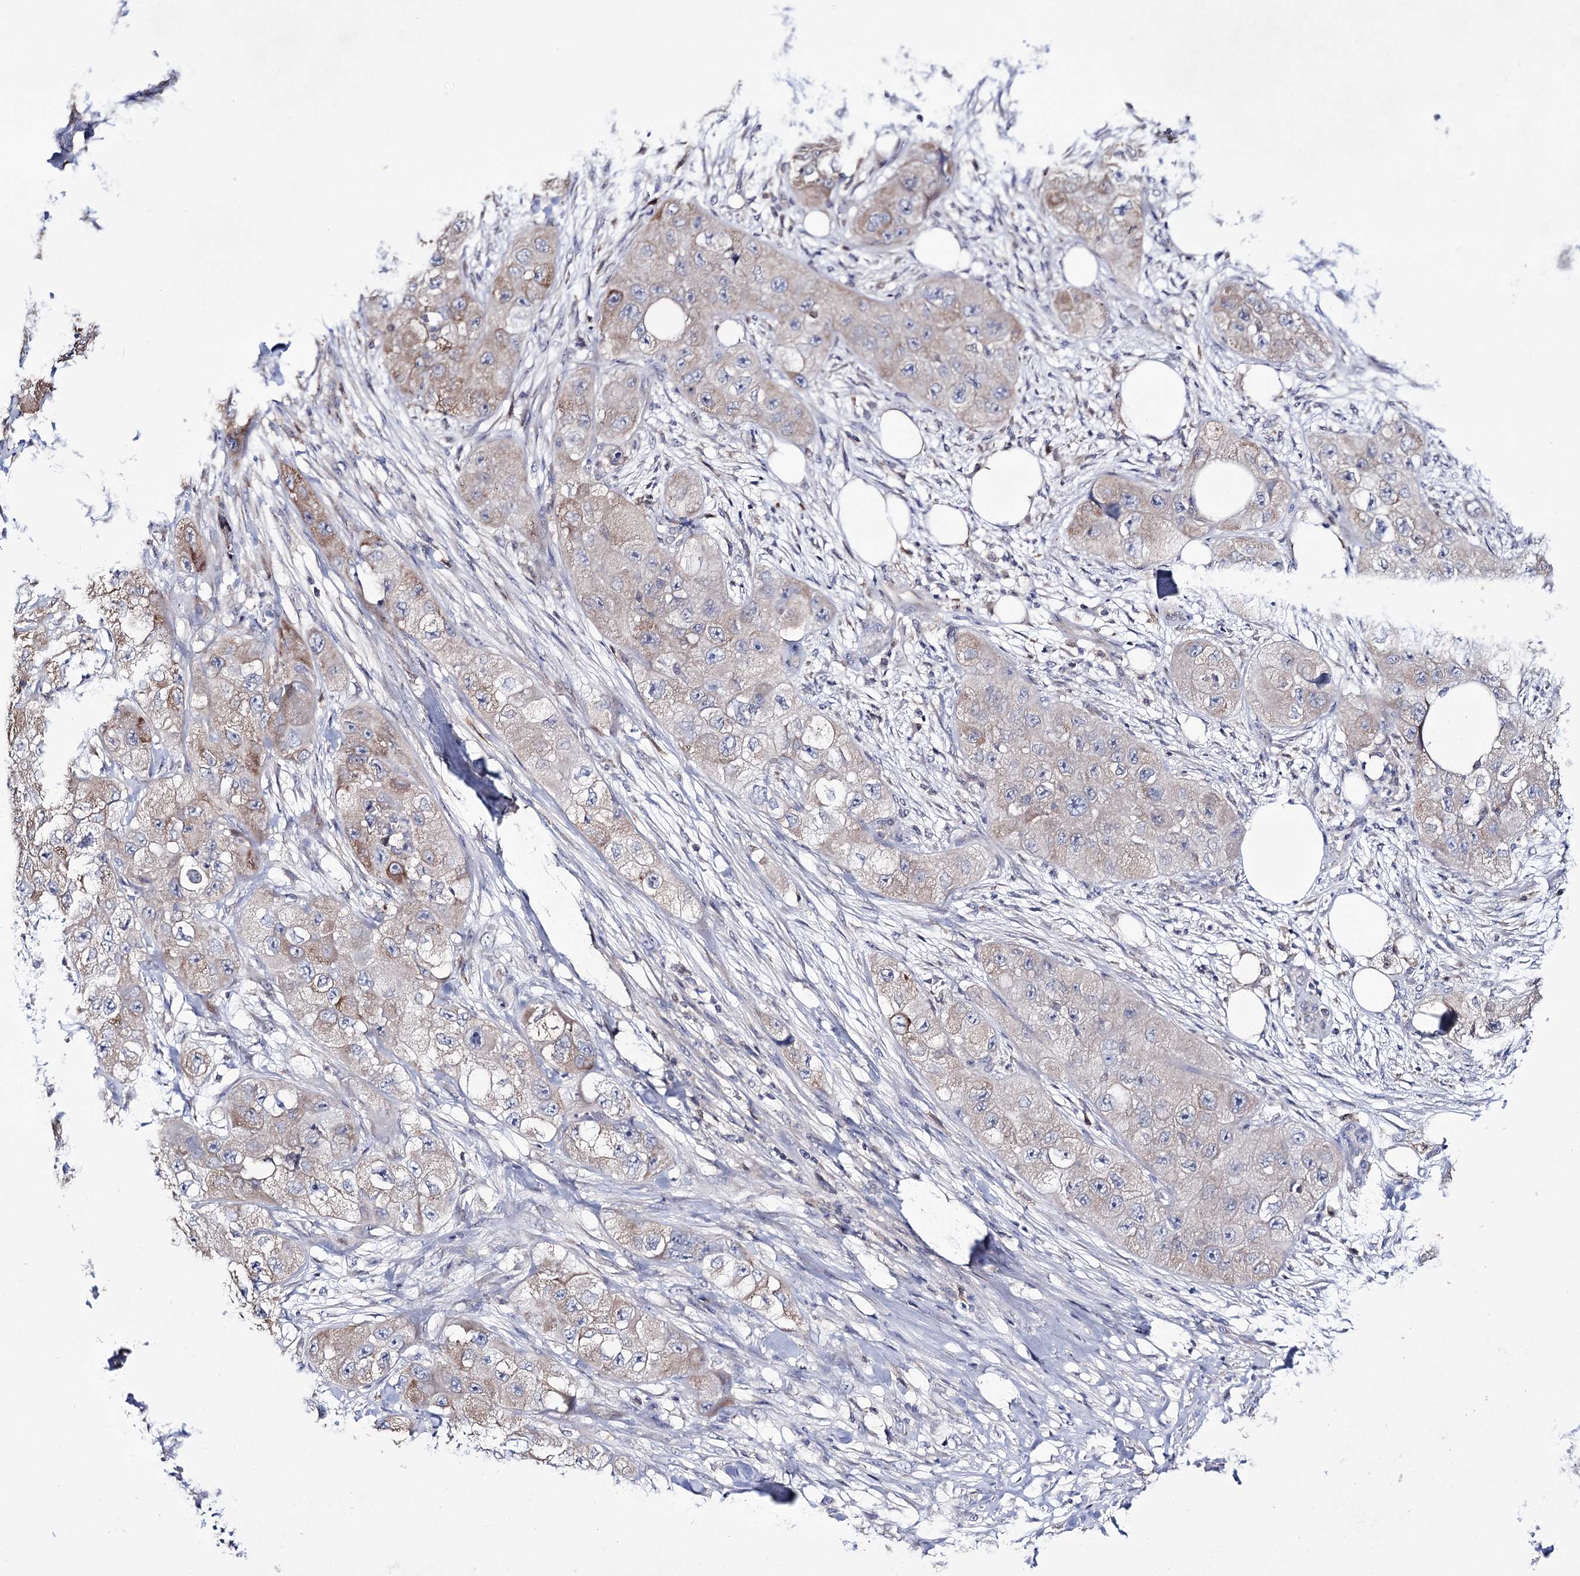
{"staining": {"intensity": "weak", "quantity": "25%-75%", "location": "cytoplasmic/membranous"}, "tissue": "skin cancer", "cell_type": "Tumor cells", "image_type": "cancer", "snomed": [{"axis": "morphology", "description": "Squamous cell carcinoma, NOS"}, {"axis": "topography", "description": "Skin"}, {"axis": "topography", "description": "Subcutis"}], "caption": "Human skin cancer (squamous cell carcinoma) stained with a brown dye shows weak cytoplasmic/membranous positive positivity in approximately 25%-75% of tumor cells.", "gene": "PTER", "patient": {"sex": "male", "age": 73}}